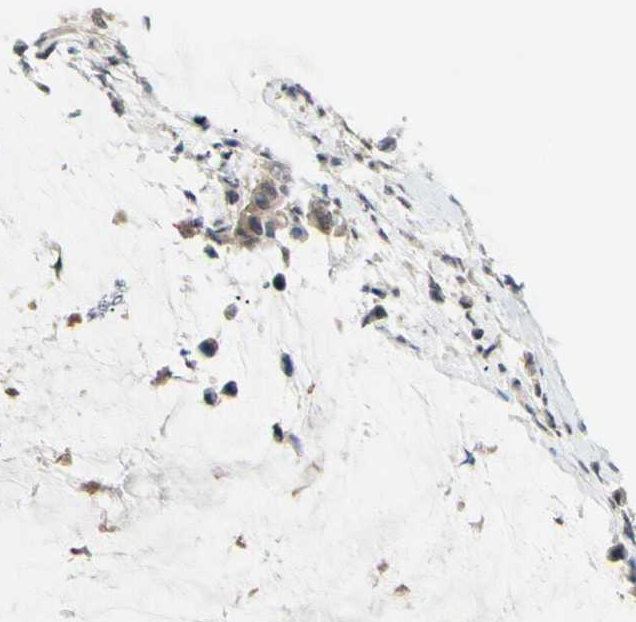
{"staining": {"intensity": "weak", "quantity": ">75%", "location": "cytoplasmic/membranous"}, "tissue": "pancreatic cancer", "cell_type": "Tumor cells", "image_type": "cancer", "snomed": [{"axis": "morphology", "description": "Adenocarcinoma, NOS"}, {"axis": "topography", "description": "Pancreas"}], "caption": "This is a micrograph of immunohistochemistry staining of adenocarcinoma (pancreatic), which shows weak staining in the cytoplasmic/membranous of tumor cells.", "gene": "SP4", "patient": {"sex": "male", "age": 41}}